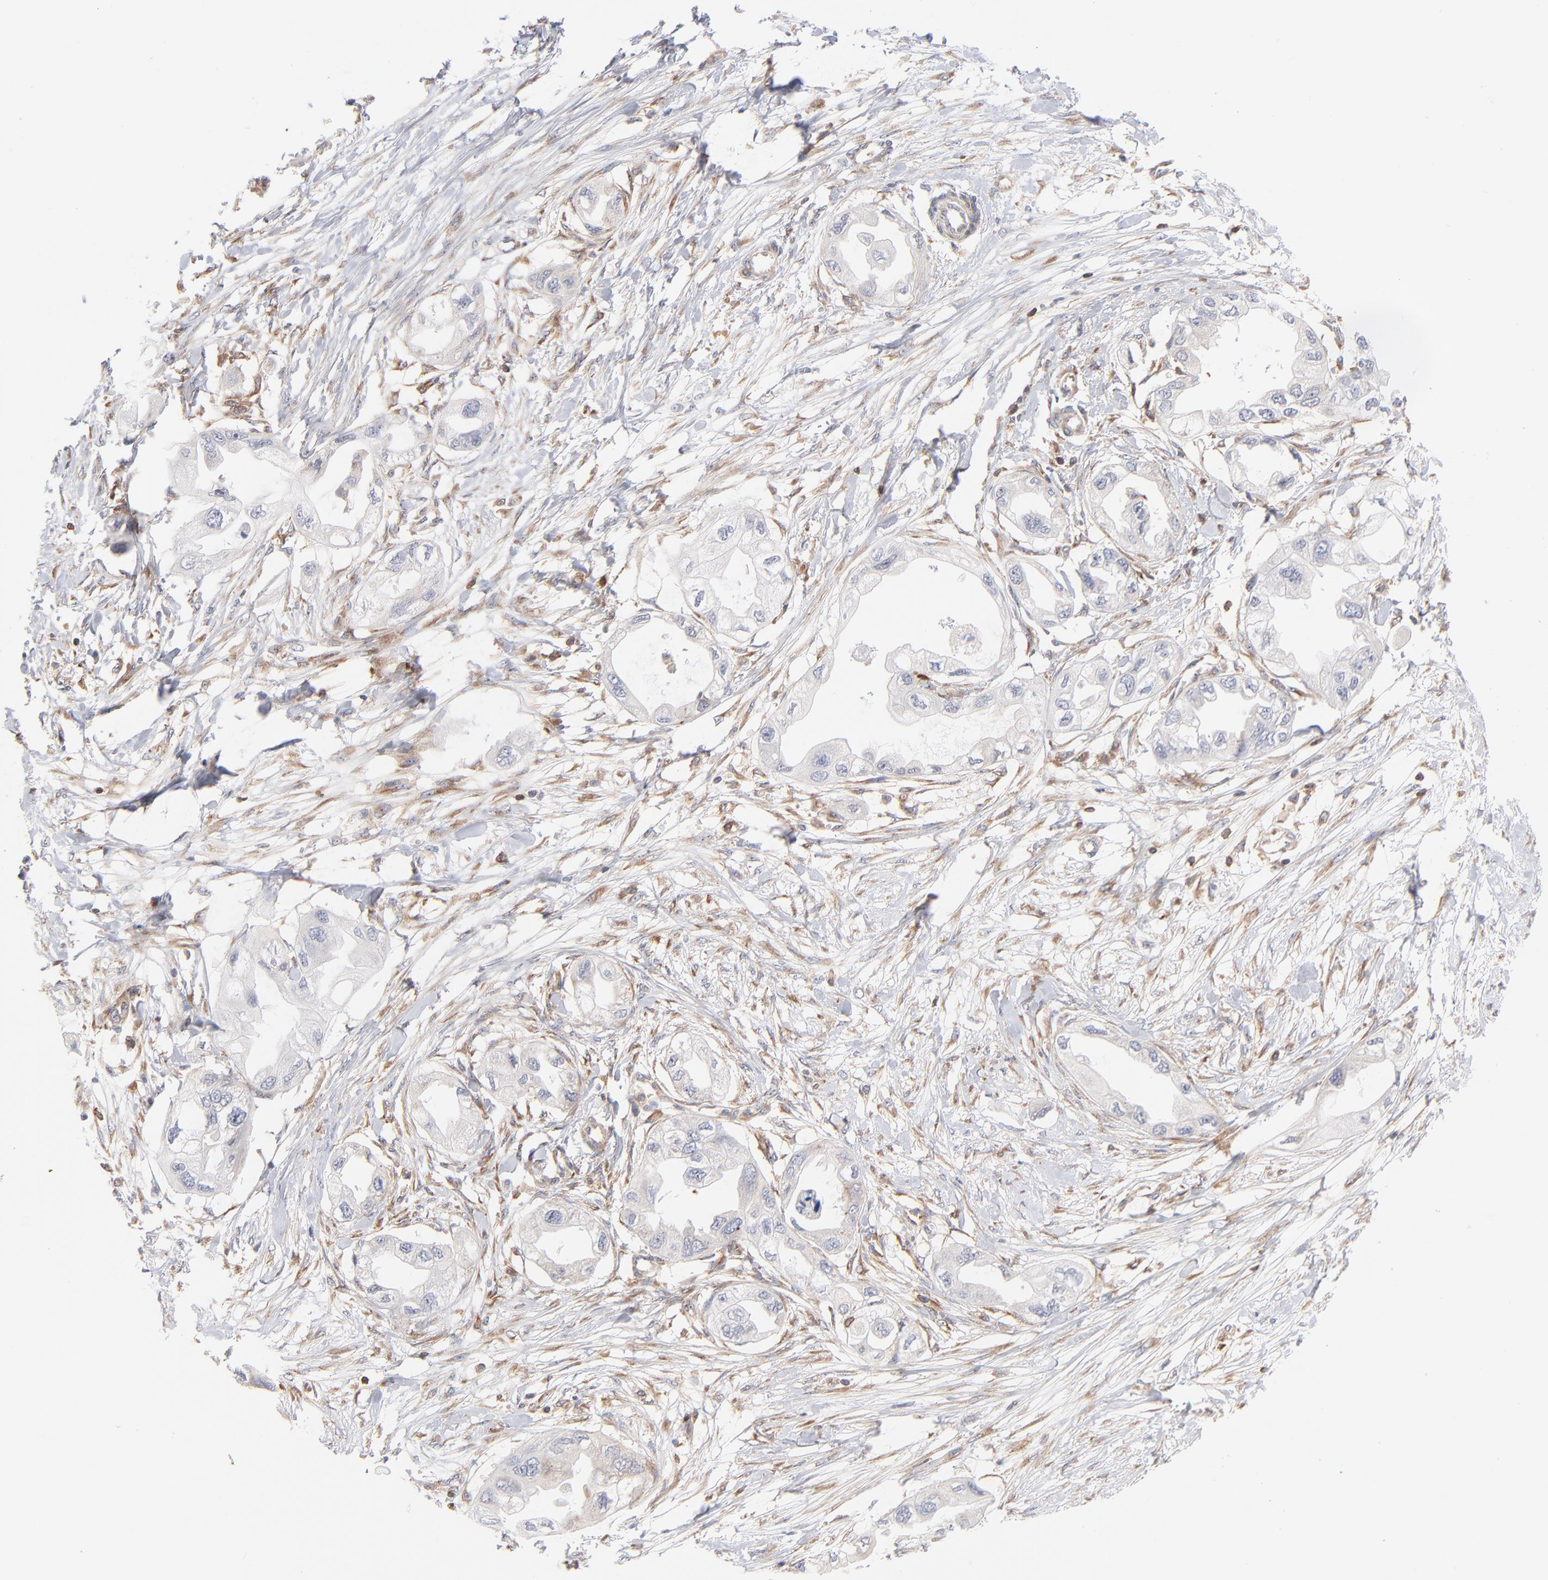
{"staining": {"intensity": "negative", "quantity": "none", "location": "none"}, "tissue": "endometrial cancer", "cell_type": "Tumor cells", "image_type": "cancer", "snomed": [{"axis": "morphology", "description": "Adenocarcinoma, NOS"}, {"axis": "topography", "description": "Endometrium"}], "caption": "There is no significant positivity in tumor cells of endometrial adenocarcinoma. (IHC, brightfield microscopy, high magnification).", "gene": "WIPF1", "patient": {"sex": "female", "age": 67}}